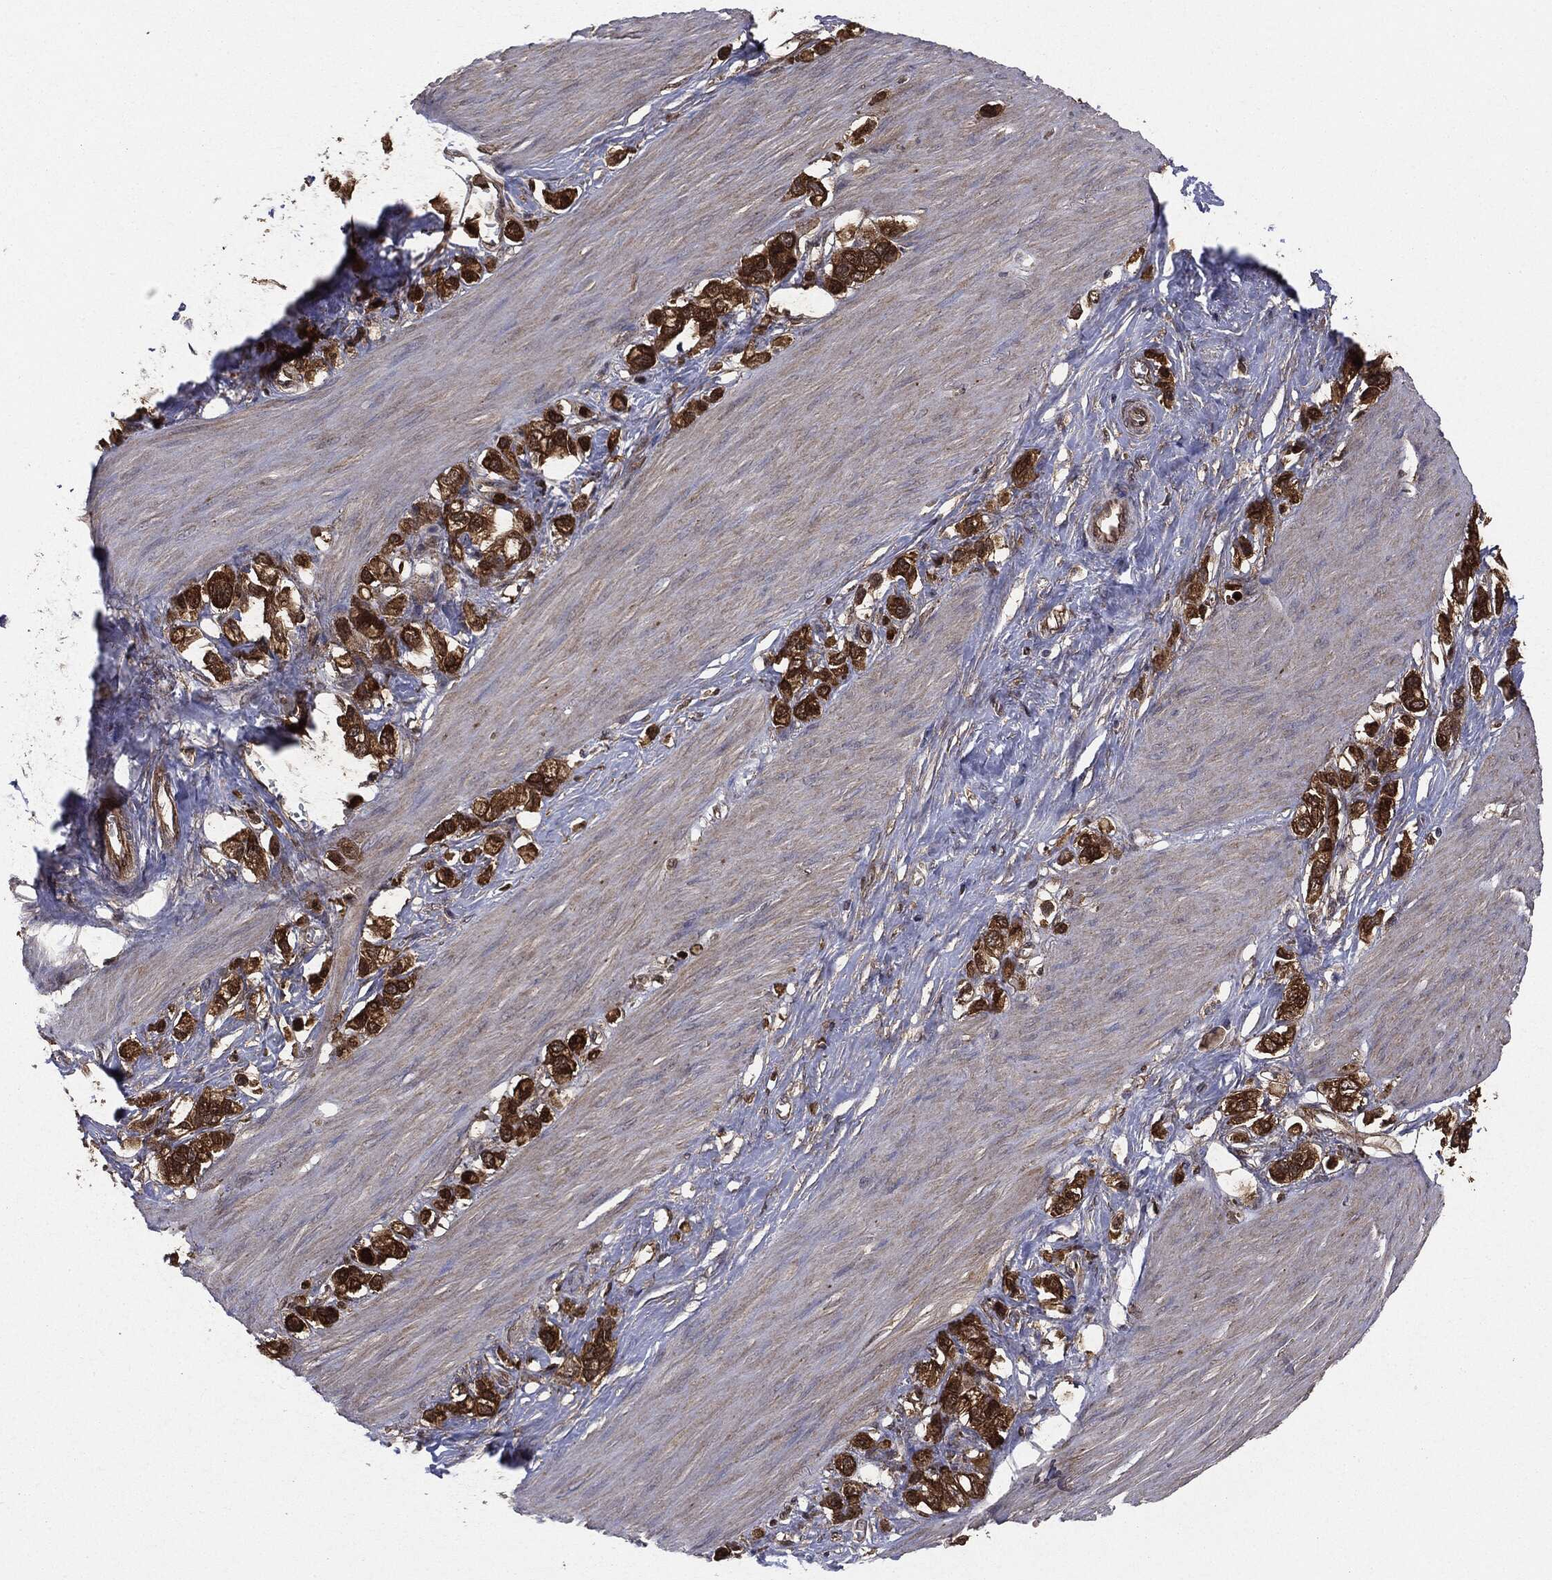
{"staining": {"intensity": "strong", "quantity": ">75%", "location": "cytoplasmic/membranous"}, "tissue": "stomach cancer", "cell_type": "Tumor cells", "image_type": "cancer", "snomed": [{"axis": "morphology", "description": "Normal tissue, NOS"}, {"axis": "morphology", "description": "Adenocarcinoma, NOS"}, {"axis": "morphology", "description": "Adenocarcinoma, High grade"}, {"axis": "topography", "description": "Stomach, upper"}, {"axis": "topography", "description": "Stomach"}], "caption": "IHC micrograph of neoplastic tissue: stomach cancer (high-grade adenocarcinoma) stained using IHC displays high levels of strong protein expression localized specifically in the cytoplasmic/membranous of tumor cells, appearing as a cytoplasmic/membranous brown color.", "gene": "NME1", "patient": {"sex": "female", "age": 65}}